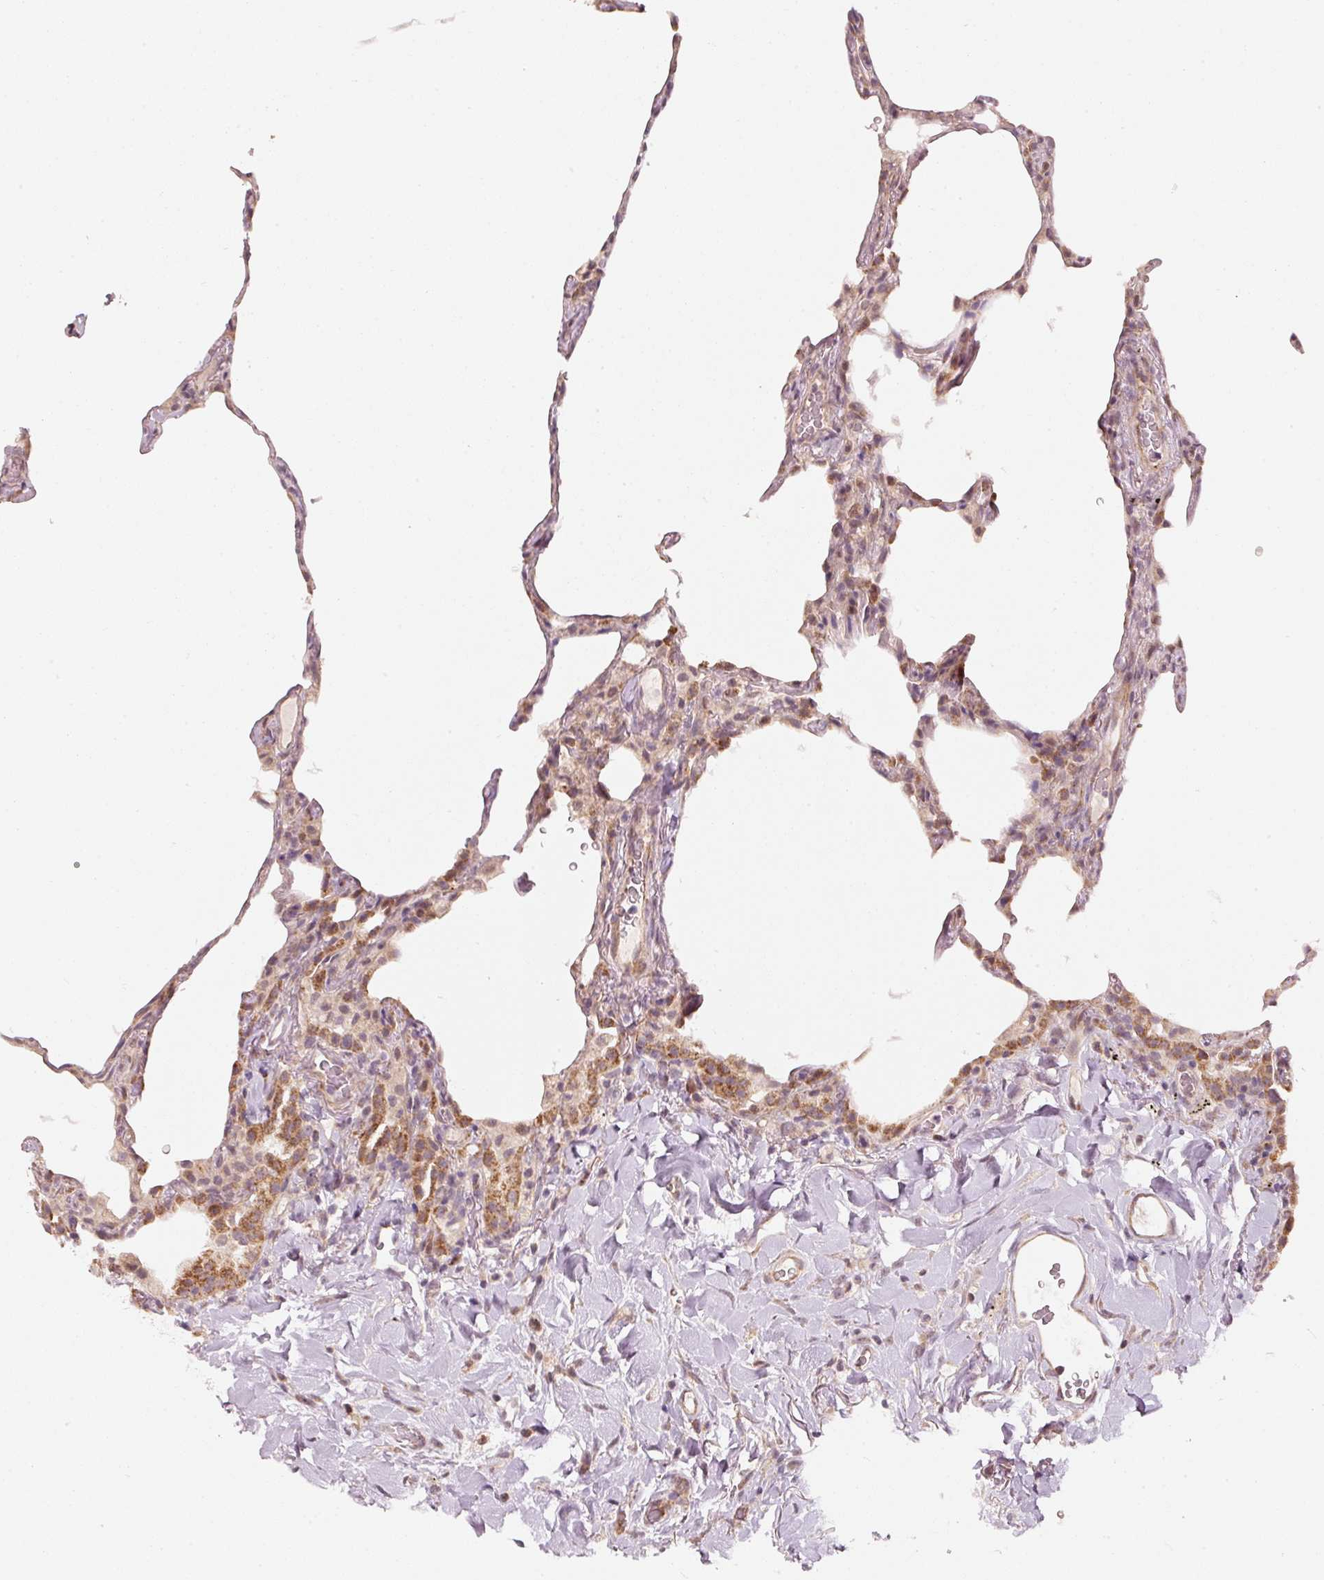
{"staining": {"intensity": "moderate", "quantity": "<25%", "location": "cytoplasmic/membranous"}, "tissue": "lung", "cell_type": "Alveolar cells", "image_type": "normal", "snomed": [{"axis": "morphology", "description": "Normal tissue, NOS"}, {"axis": "topography", "description": "Lung"}], "caption": "The photomicrograph shows staining of benign lung, revealing moderate cytoplasmic/membranous protein expression (brown color) within alveolar cells.", "gene": "ARHGAP22", "patient": {"sex": "female", "age": 57}}